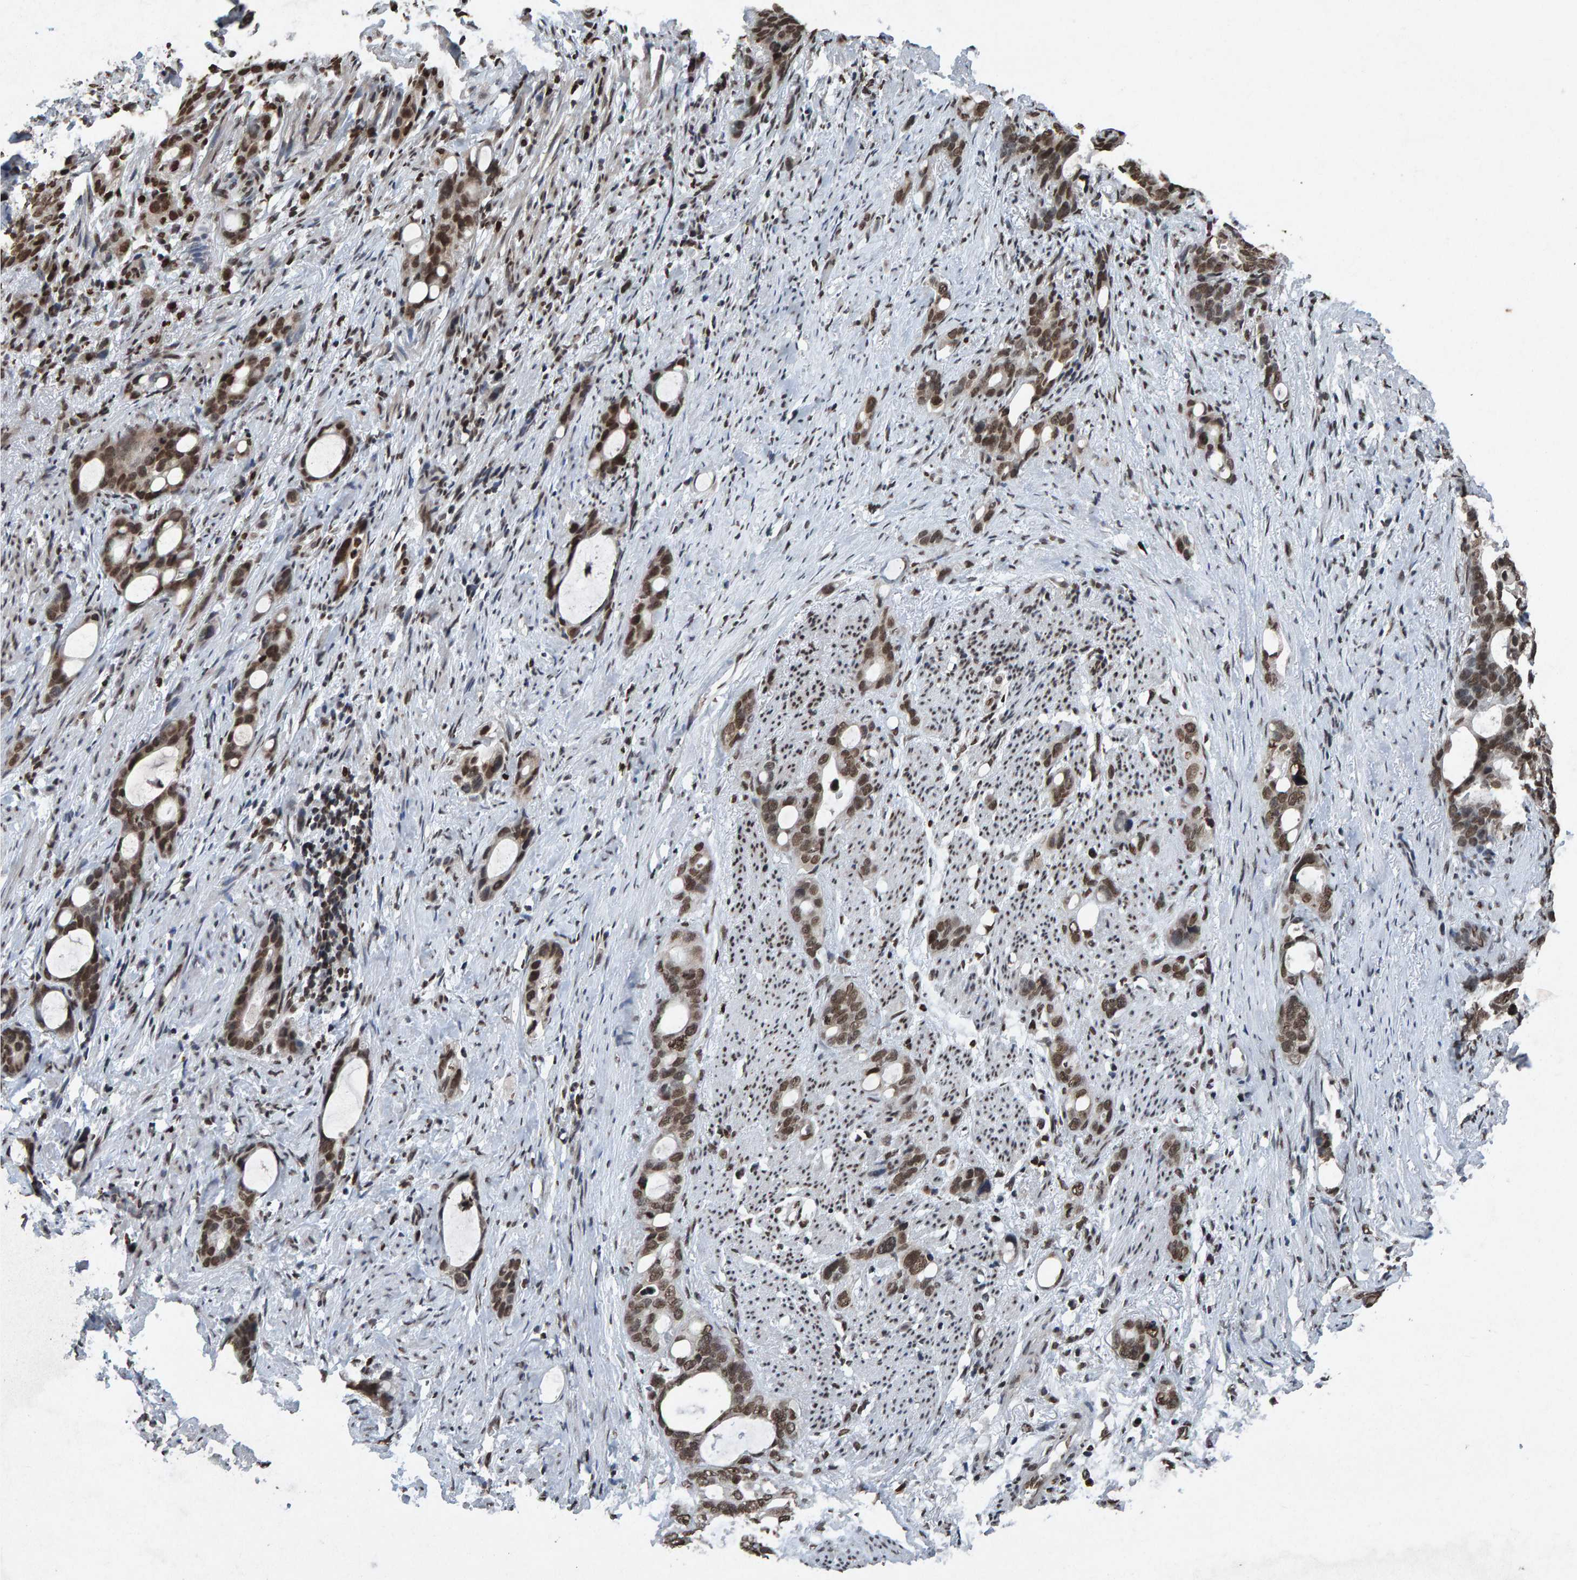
{"staining": {"intensity": "moderate", "quantity": ">75%", "location": "nuclear"}, "tissue": "stomach cancer", "cell_type": "Tumor cells", "image_type": "cancer", "snomed": [{"axis": "morphology", "description": "Adenocarcinoma, NOS"}, {"axis": "topography", "description": "Stomach"}], "caption": "Adenocarcinoma (stomach) tissue shows moderate nuclear positivity in about >75% of tumor cells", "gene": "H2AZ1", "patient": {"sex": "female", "age": 75}}